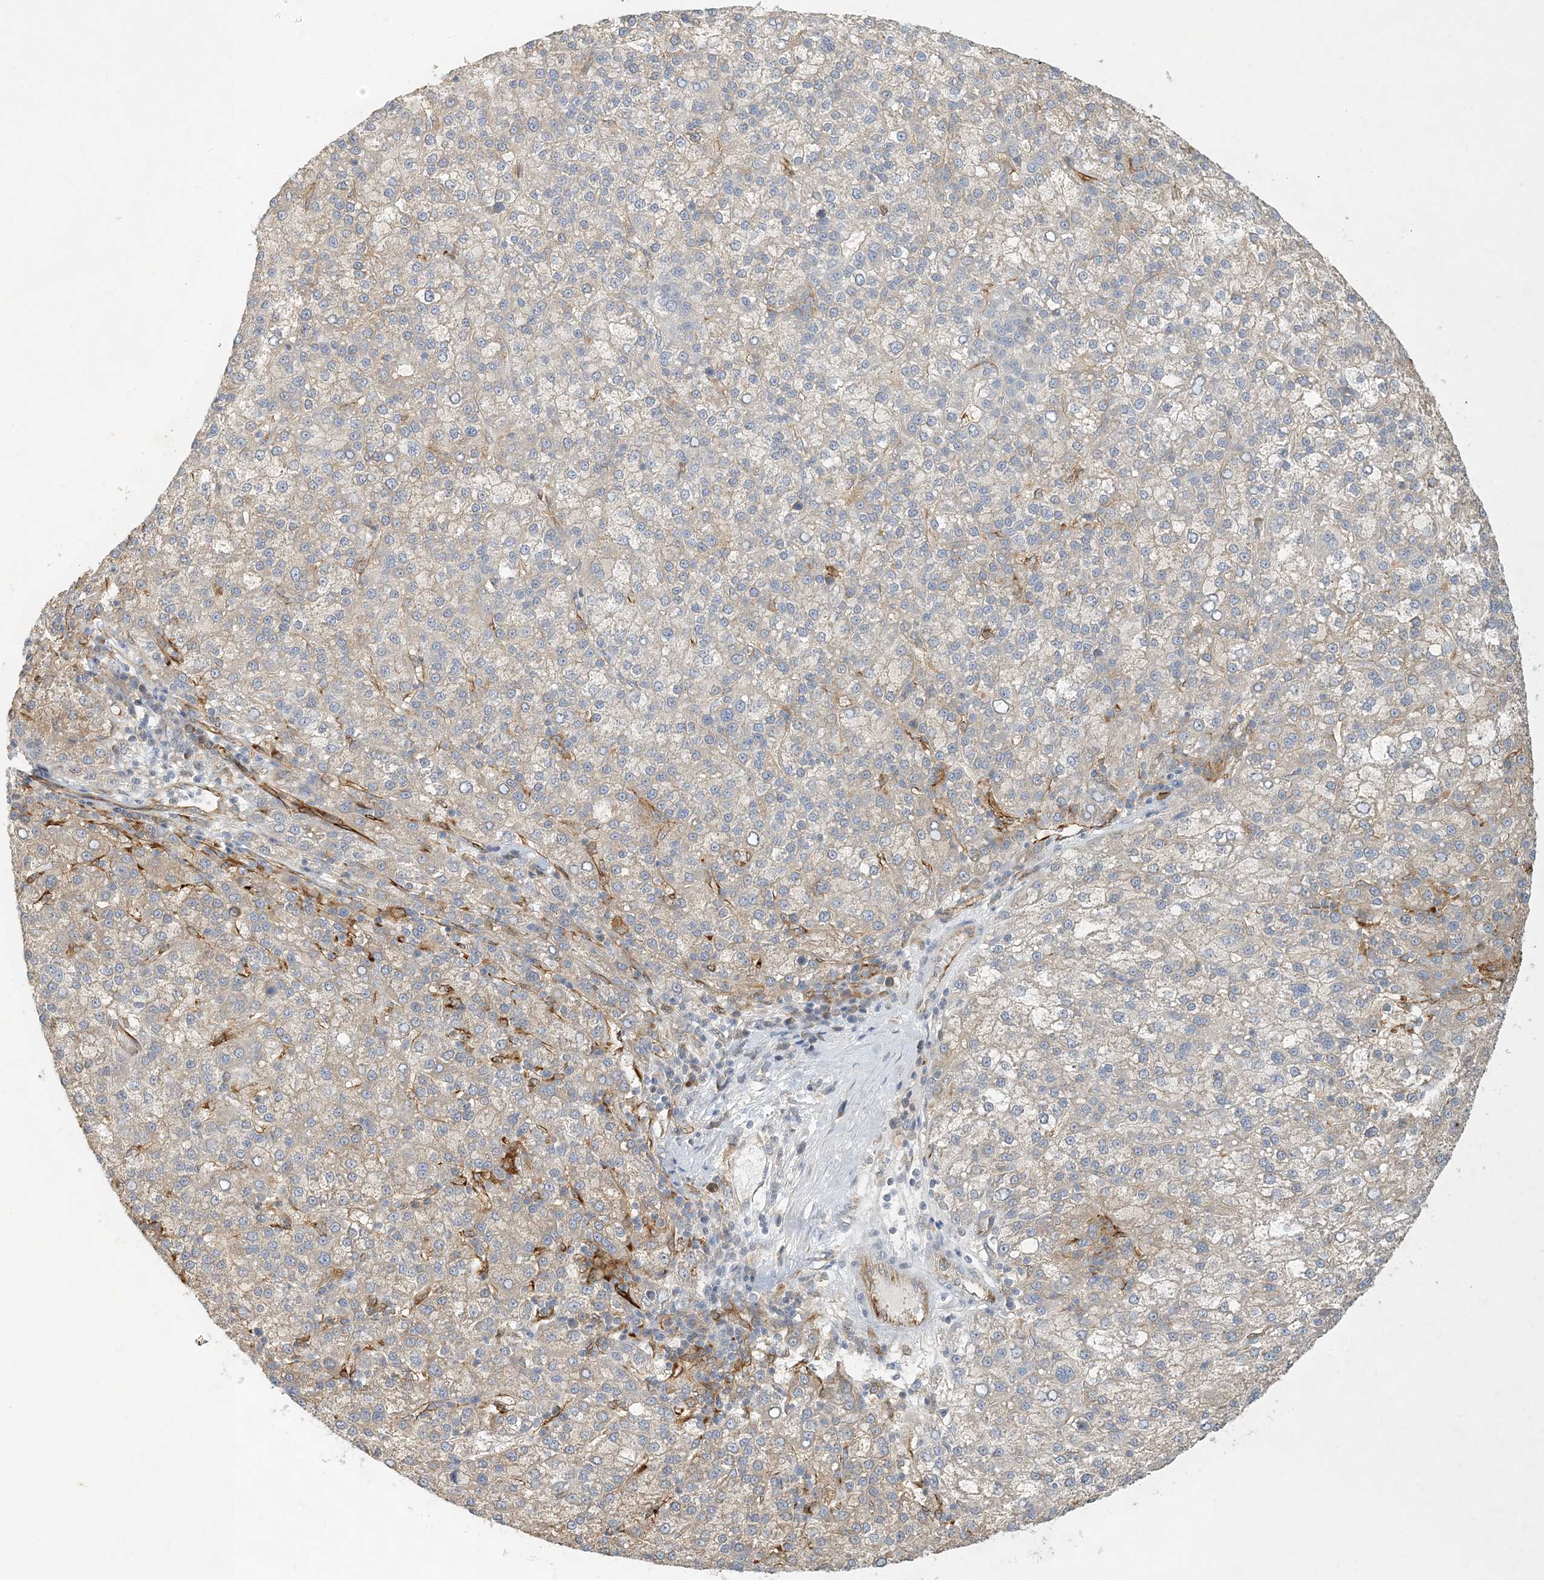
{"staining": {"intensity": "negative", "quantity": "none", "location": "none"}, "tissue": "liver cancer", "cell_type": "Tumor cells", "image_type": "cancer", "snomed": [{"axis": "morphology", "description": "Carcinoma, Hepatocellular, NOS"}, {"axis": "topography", "description": "Liver"}], "caption": "Immunohistochemistry (IHC) photomicrograph of liver cancer stained for a protein (brown), which shows no staining in tumor cells.", "gene": "CDS1", "patient": {"sex": "female", "age": 58}}